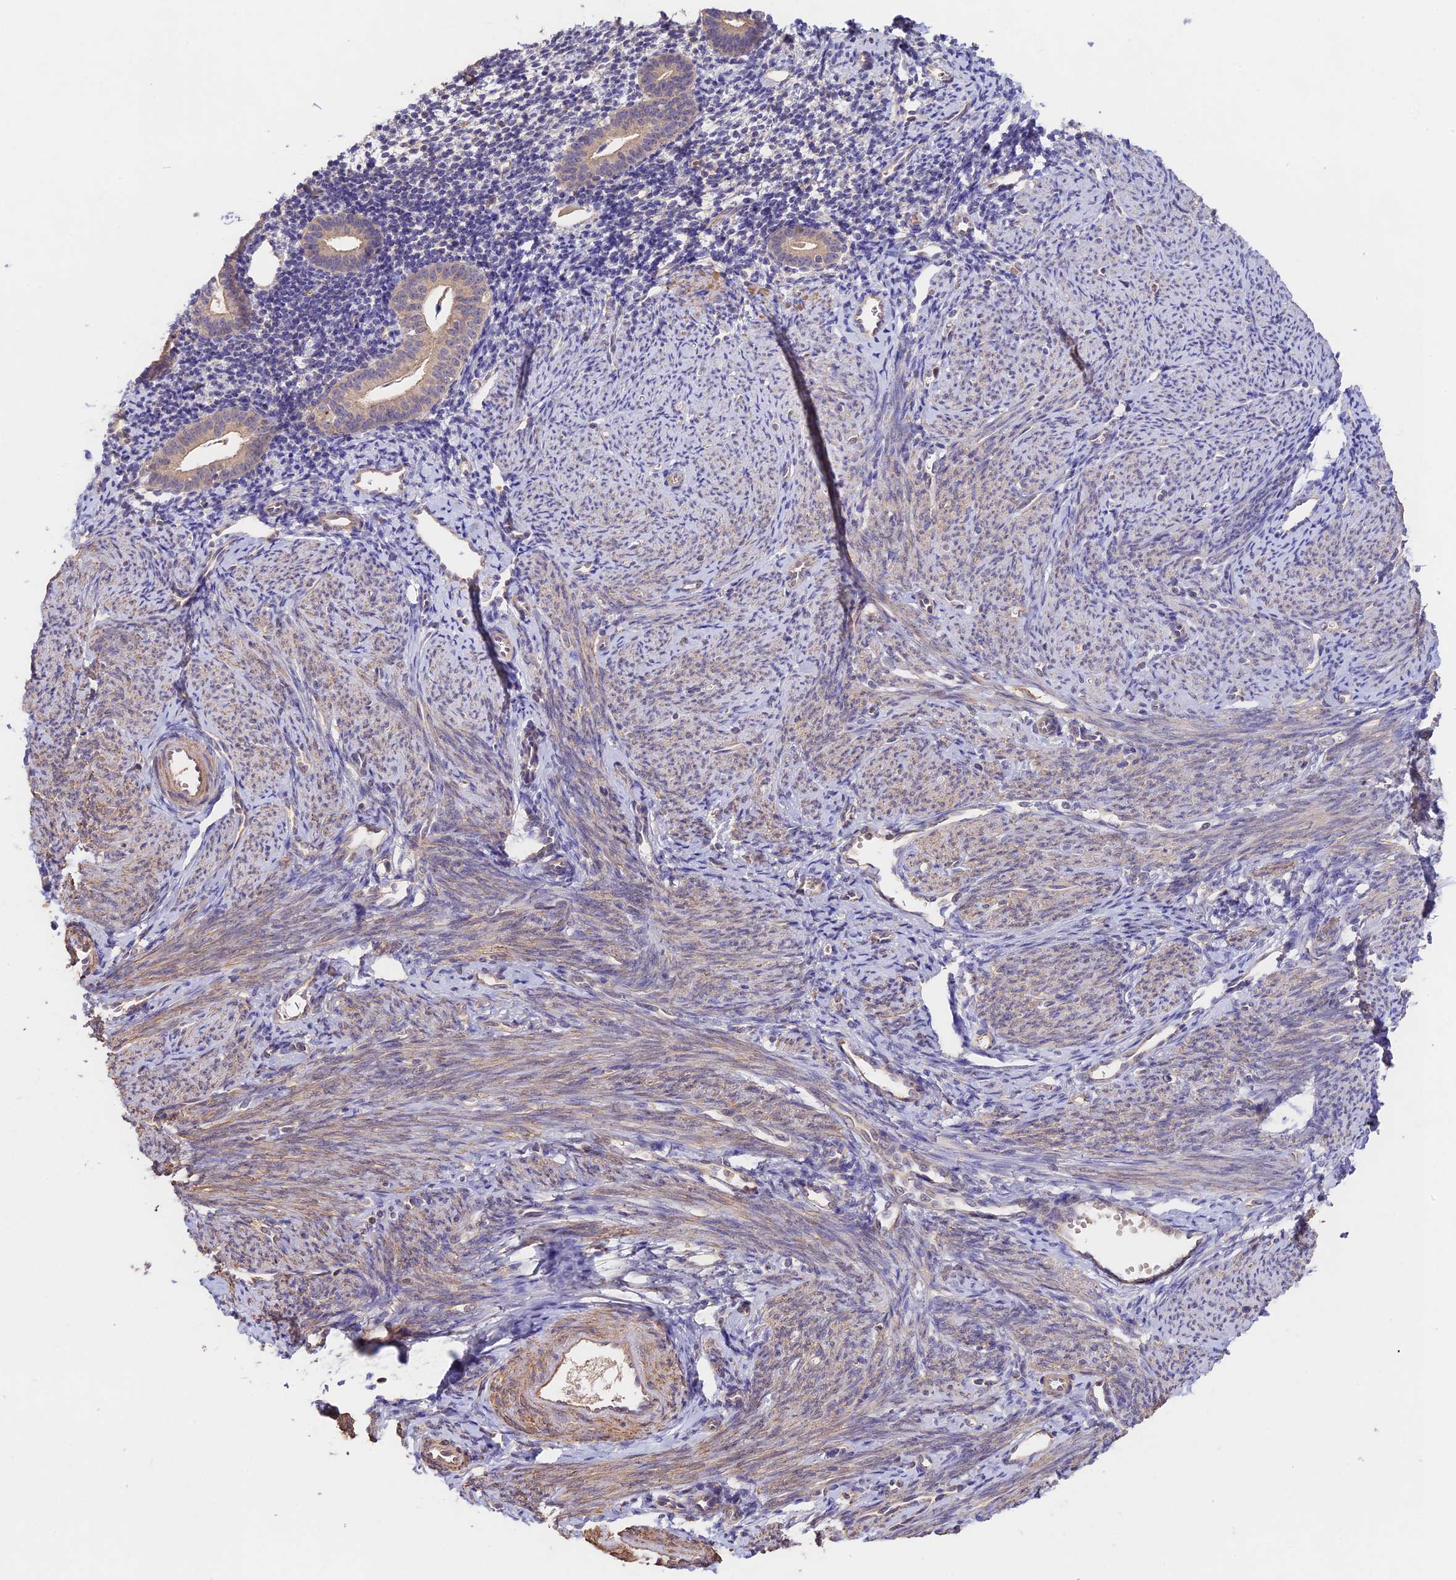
{"staining": {"intensity": "negative", "quantity": "none", "location": "none"}, "tissue": "endometrium", "cell_type": "Cells in endometrial stroma", "image_type": "normal", "snomed": [{"axis": "morphology", "description": "Normal tissue, NOS"}, {"axis": "topography", "description": "Endometrium"}], "caption": "Immunohistochemical staining of unremarkable human endometrium shows no significant positivity in cells in endometrial stroma. The staining is performed using DAB brown chromogen with nuclei counter-stained in using hematoxylin.", "gene": "CLCF1", "patient": {"sex": "female", "age": 56}}